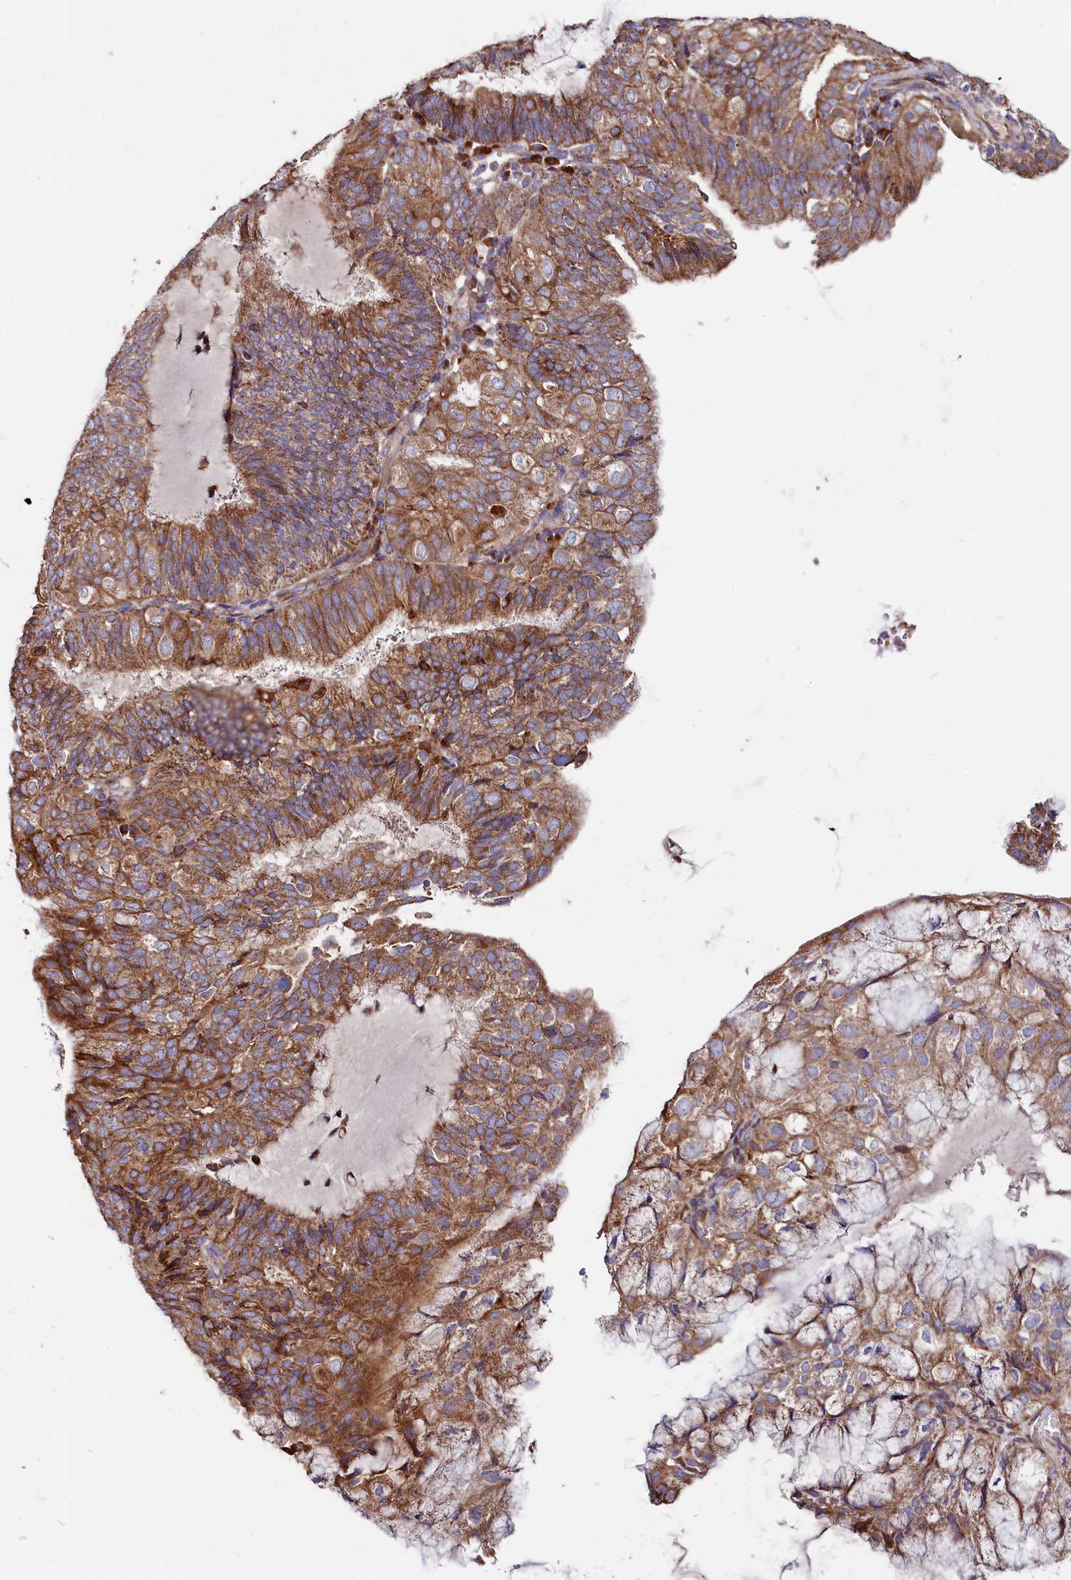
{"staining": {"intensity": "moderate", "quantity": ">75%", "location": "cytoplasmic/membranous"}, "tissue": "endometrial cancer", "cell_type": "Tumor cells", "image_type": "cancer", "snomed": [{"axis": "morphology", "description": "Adenocarcinoma, NOS"}, {"axis": "topography", "description": "Endometrium"}], "caption": "IHC (DAB) staining of human endometrial adenocarcinoma exhibits moderate cytoplasmic/membranous protein expression in approximately >75% of tumor cells.", "gene": "ZSWIM1", "patient": {"sex": "female", "age": 81}}